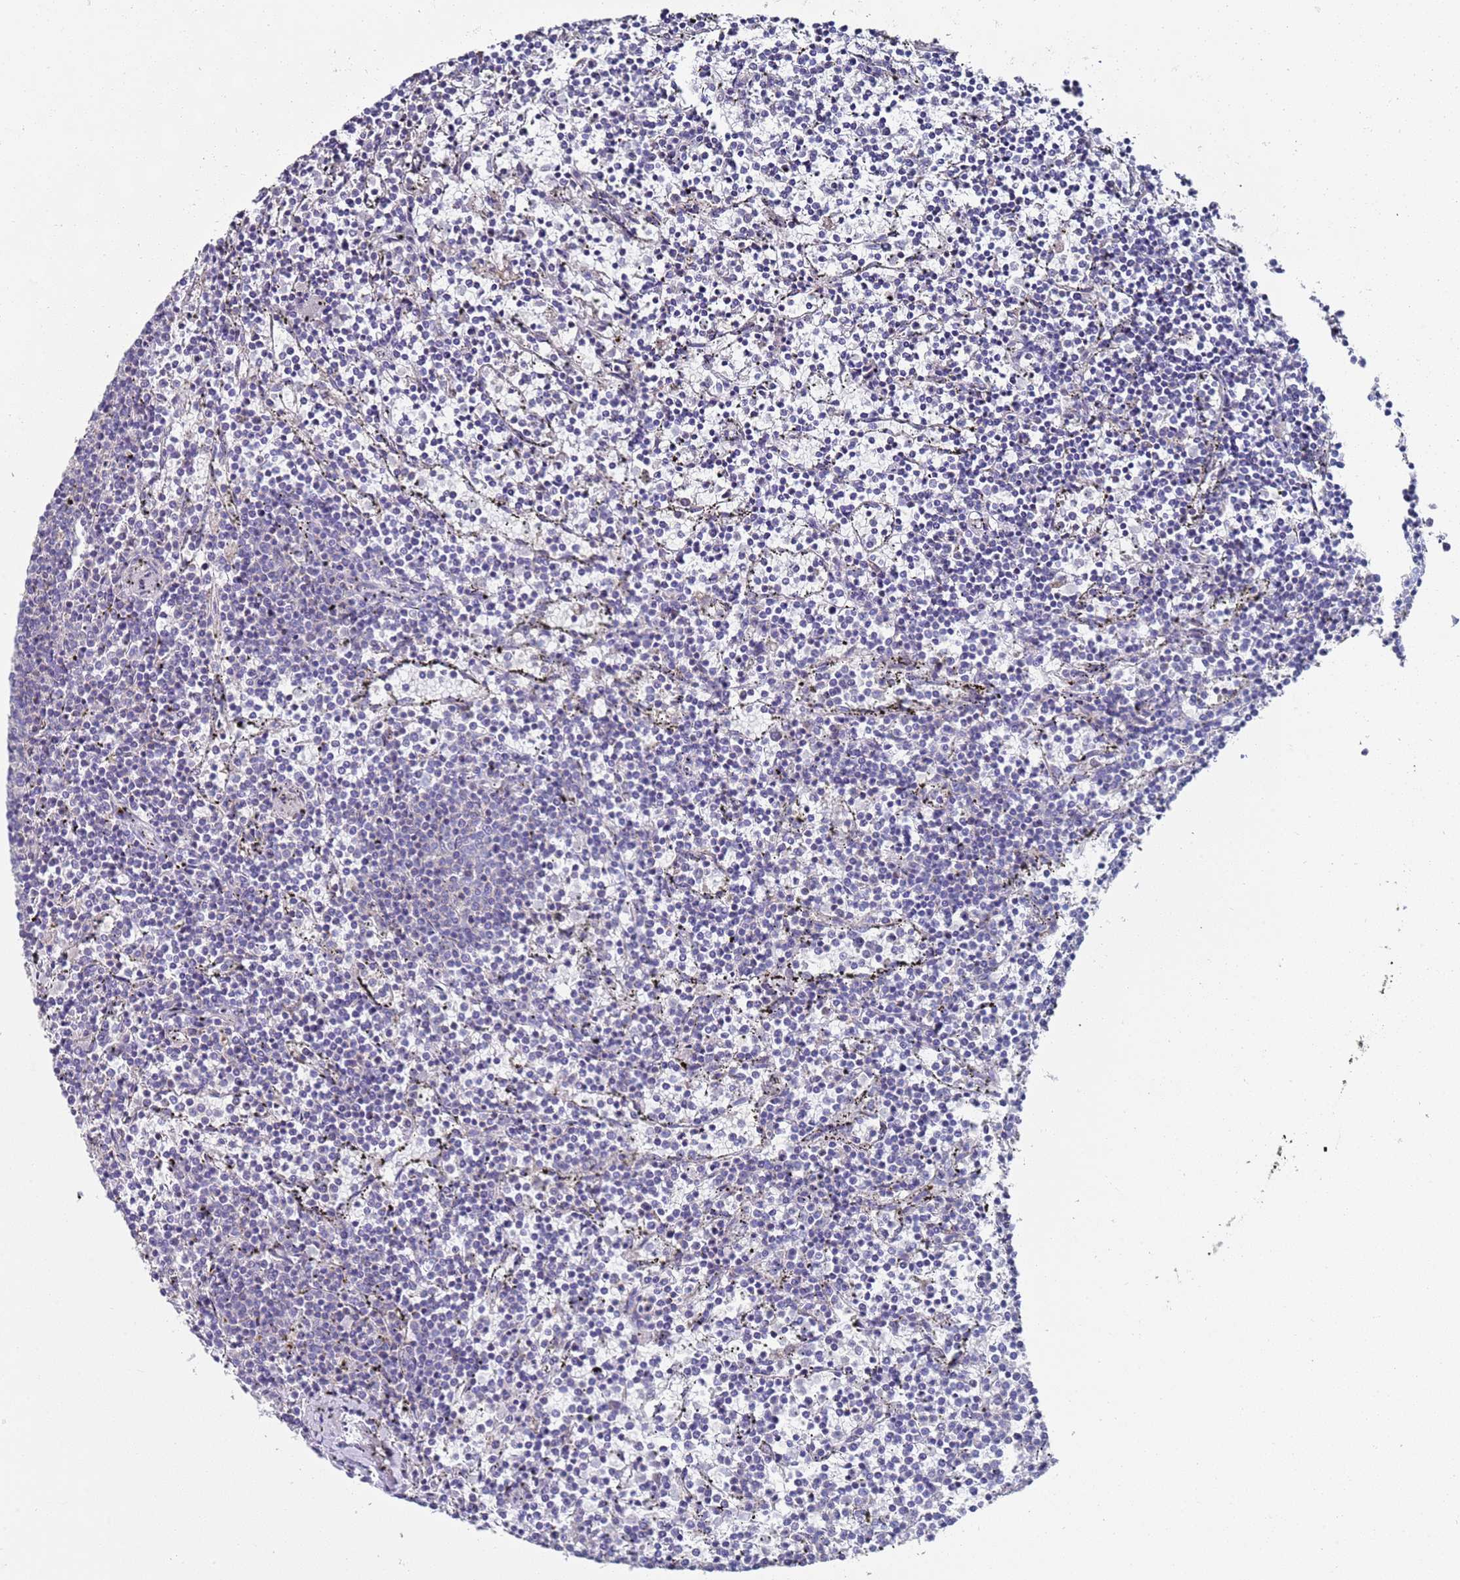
{"staining": {"intensity": "negative", "quantity": "none", "location": "none"}, "tissue": "lymphoma", "cell_type": "Tumor cells", "image_type": "cancer", "snomed": [{"axis": "morphology", "description": "Malignant lymphoma, non-Hodgkin's type, Low grade"}, {"axis": "topography", "description": "Spleen"}], "caption": "High power microscopy photomicrograph of an IHC histopathology image of lymphoma, revealing no significant positivity in tumor cells.", "gene": "NPEPPS", "patient": {"sex": "female", "age": 50}}